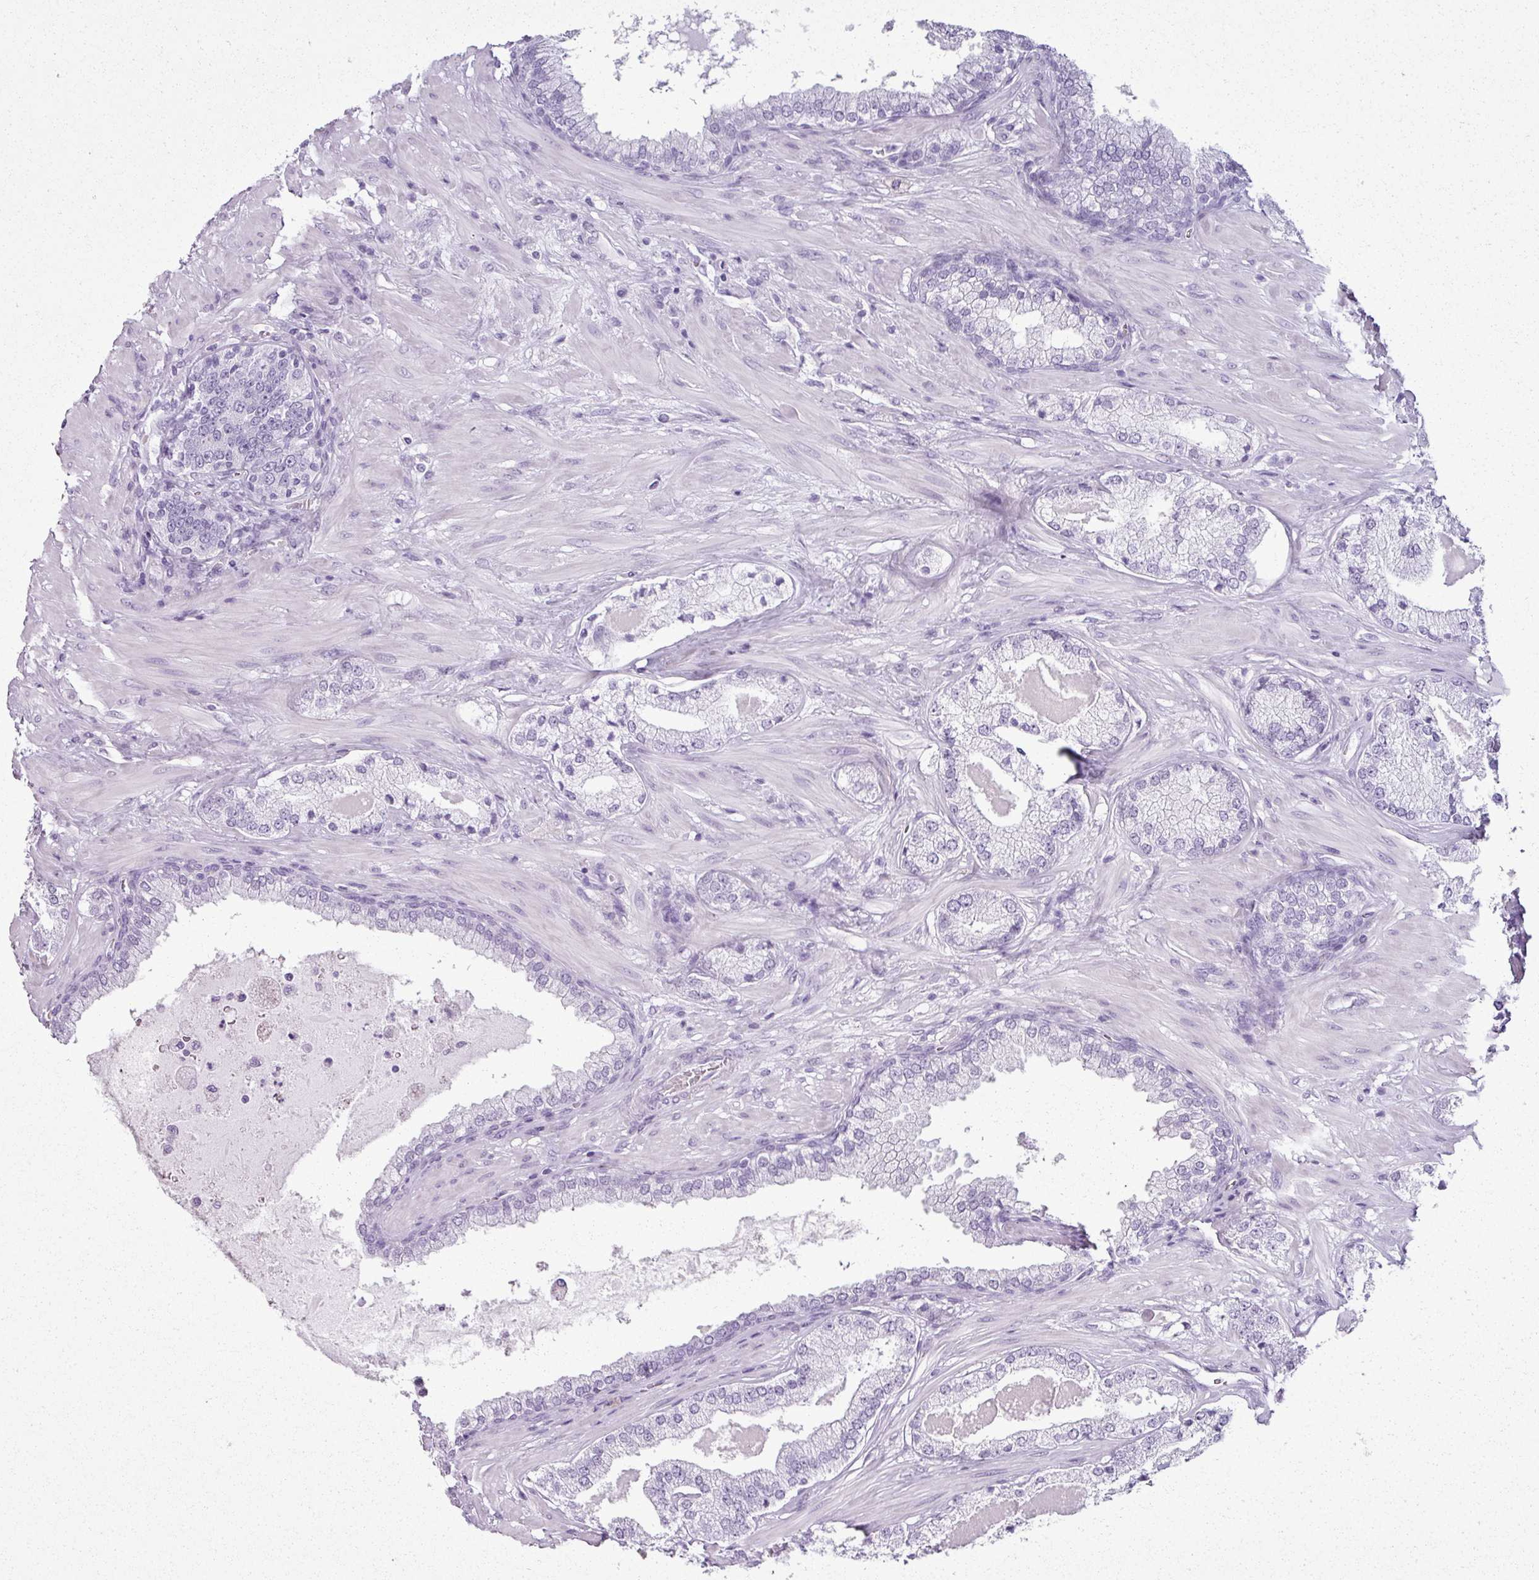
{"staining": {"intensity": "negative", "quantity": "none", "location": "none"}, "tissue": "prostate cancer", "cell_type": "Tumor cells", "image_type": "cancer", "snomed": [{"axis": "morphology", "description": "Adenocarcinoma, High grade"}, {"axis": "topography", "description": "Prostate"}], "caption": "Immunohistochemistry (IHC) of prostate cancer reveals no positivity in tumor cells.", "gene": "SCT", "patient": {"sex": "male", "age": 55}}